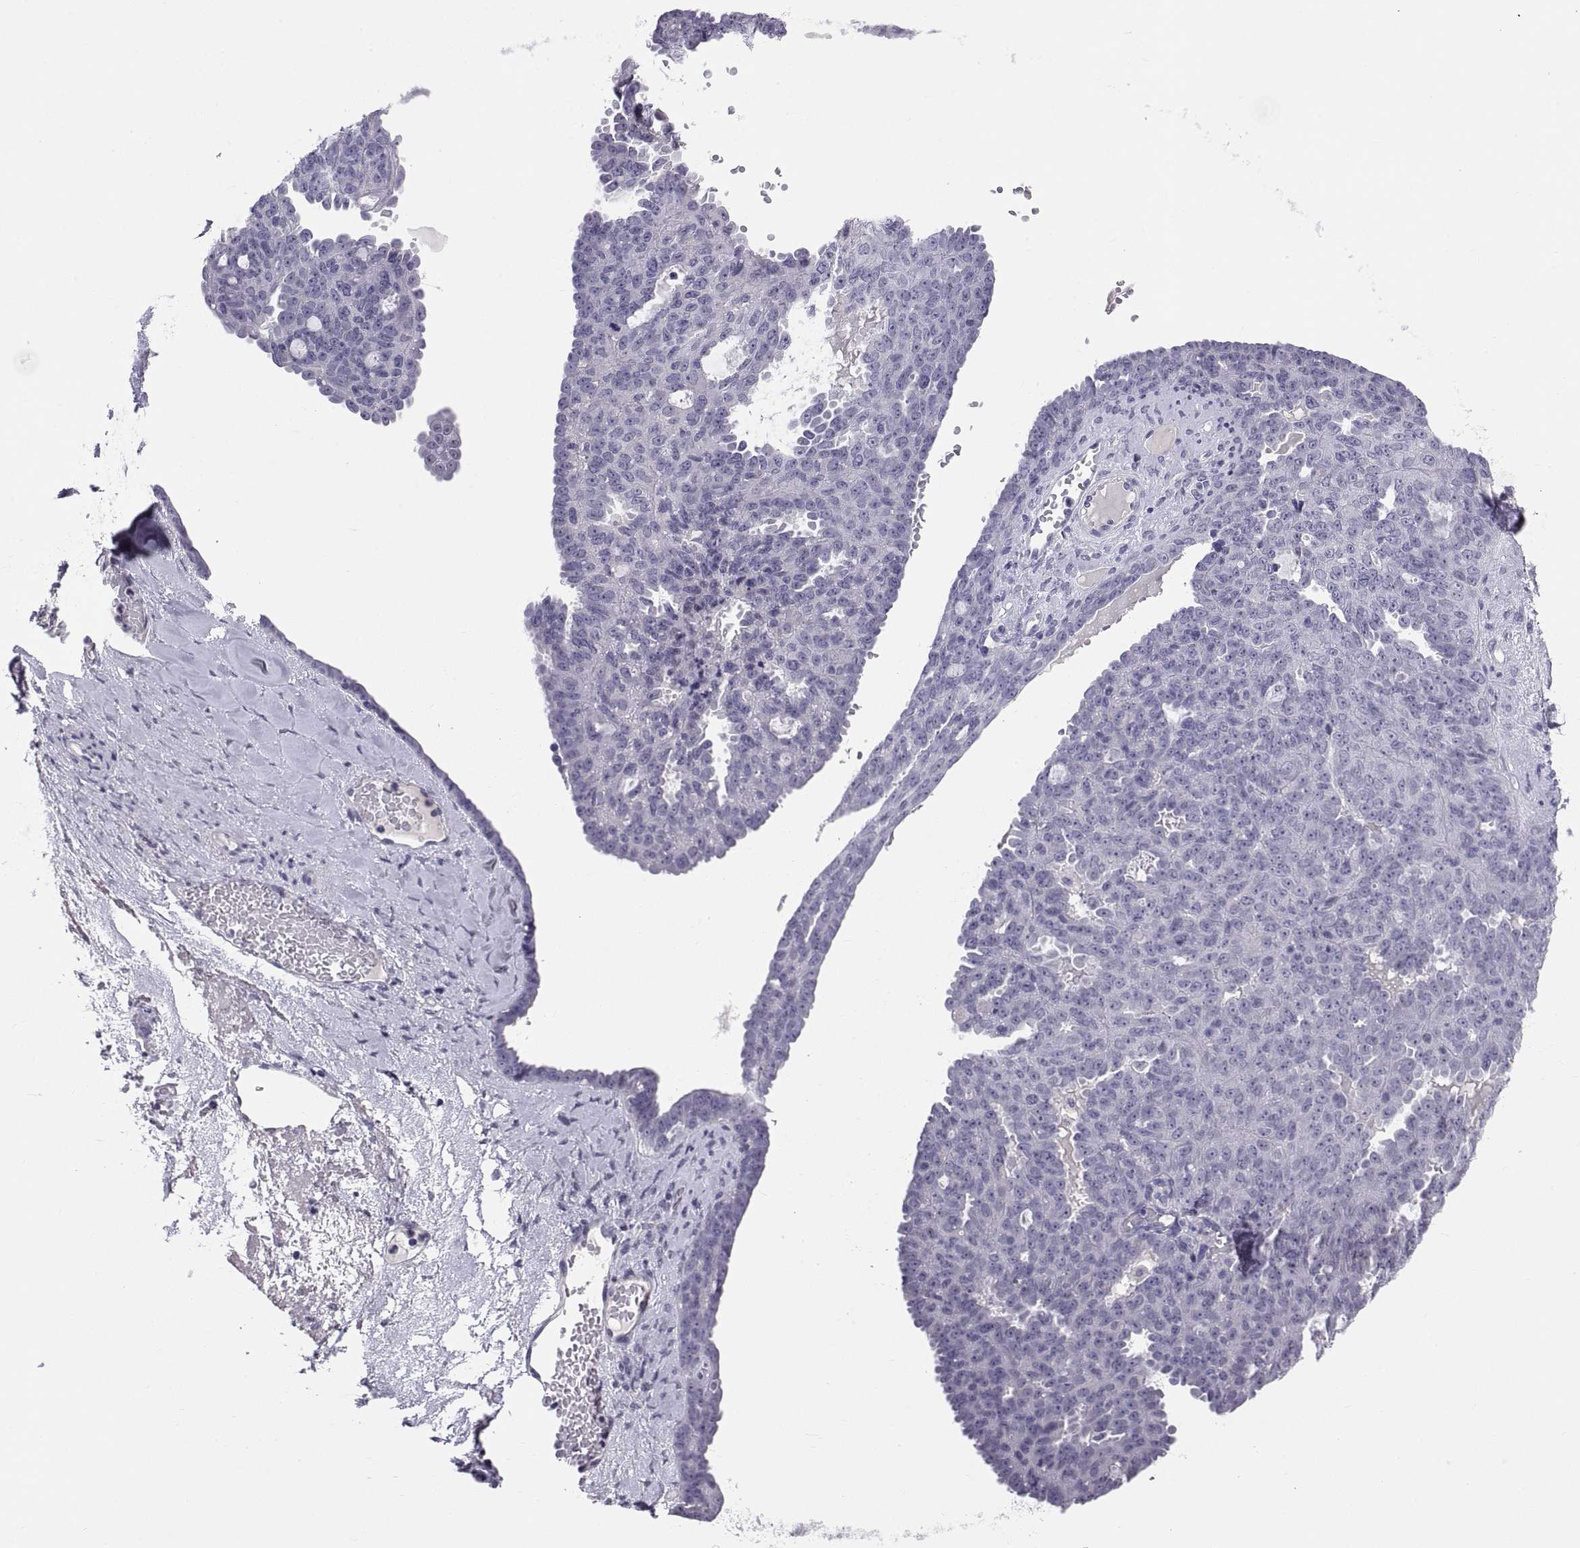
{"staining": {"intensity": "negative", "quantity": "none", "location": "none"}, "tissue": "ovarian cancer", "cell_type": "Tumor cells", "image_type": "cancer", "snomed": [{"axis": "morphology", "description": "Cystadenocarcinoma, serous, NOS"}, {"axis": "topography", "description": "Ovary"}], "caption": "DAB immunohistochemical staining of ovarian cancer demonstrates no significant staining in tumor cells.", "gene": "TEX13A", "patient": {"sex": "female", "age": 71}}